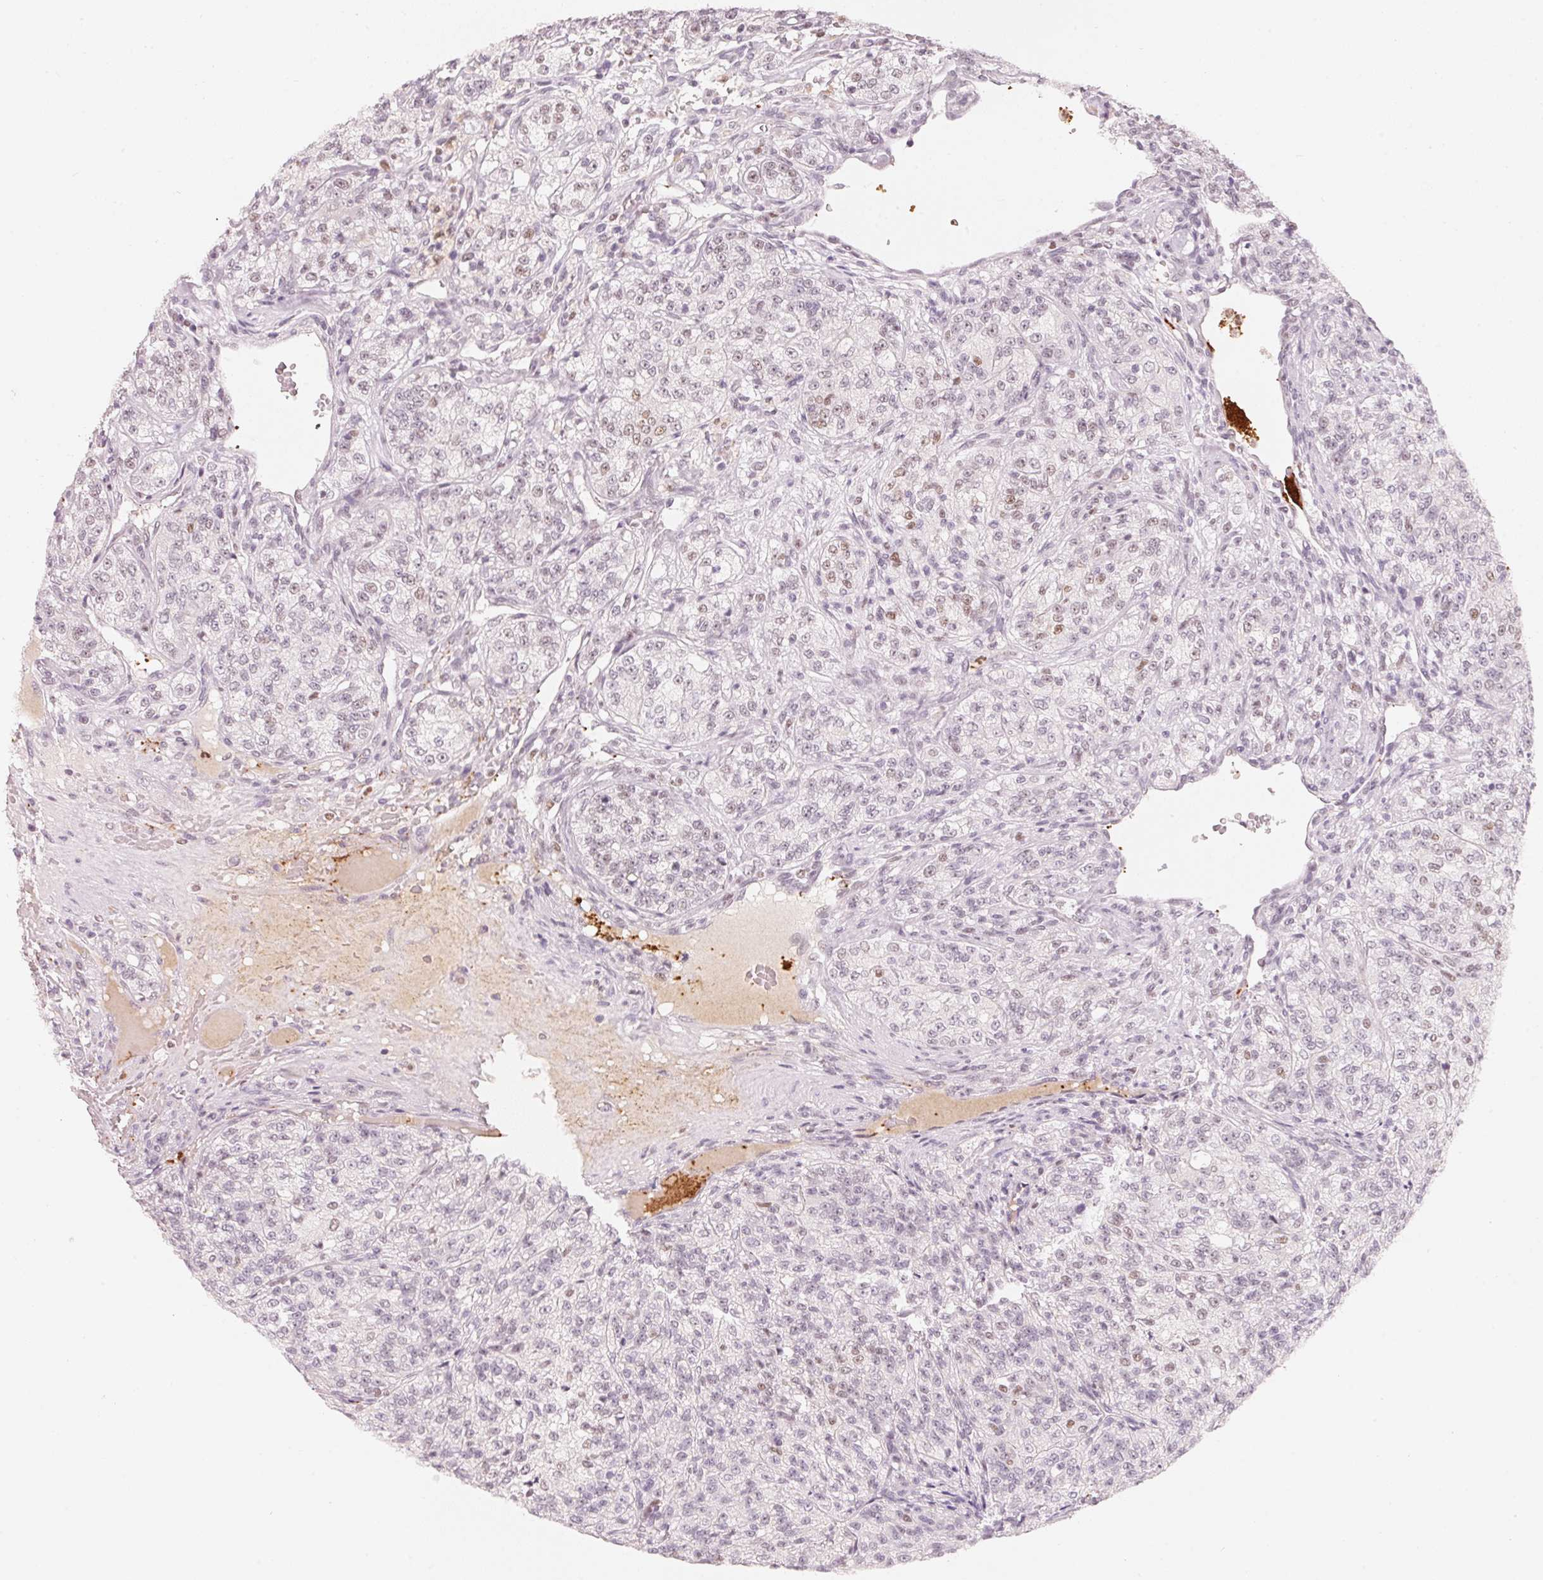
{"staining": {"intensity": "moderate", "quantity": "<25%", "location": "nuclear"}, "tissue": "renal cancer", "cell_type": "Tumor cells", "image_type": "cancer", "snomed": [{"axis": "morphology", "description": "Adenocarcinoma, NOS"}, {"axis": "topography", "description": "Kidney"}], "caption": "Protein staining displays moderate nuclear staining in about <25% of tumor cells in adenocarcinoma (renal).", "gene": "ARHGAP22", "patient": {"sex": "female", "age": 63}}